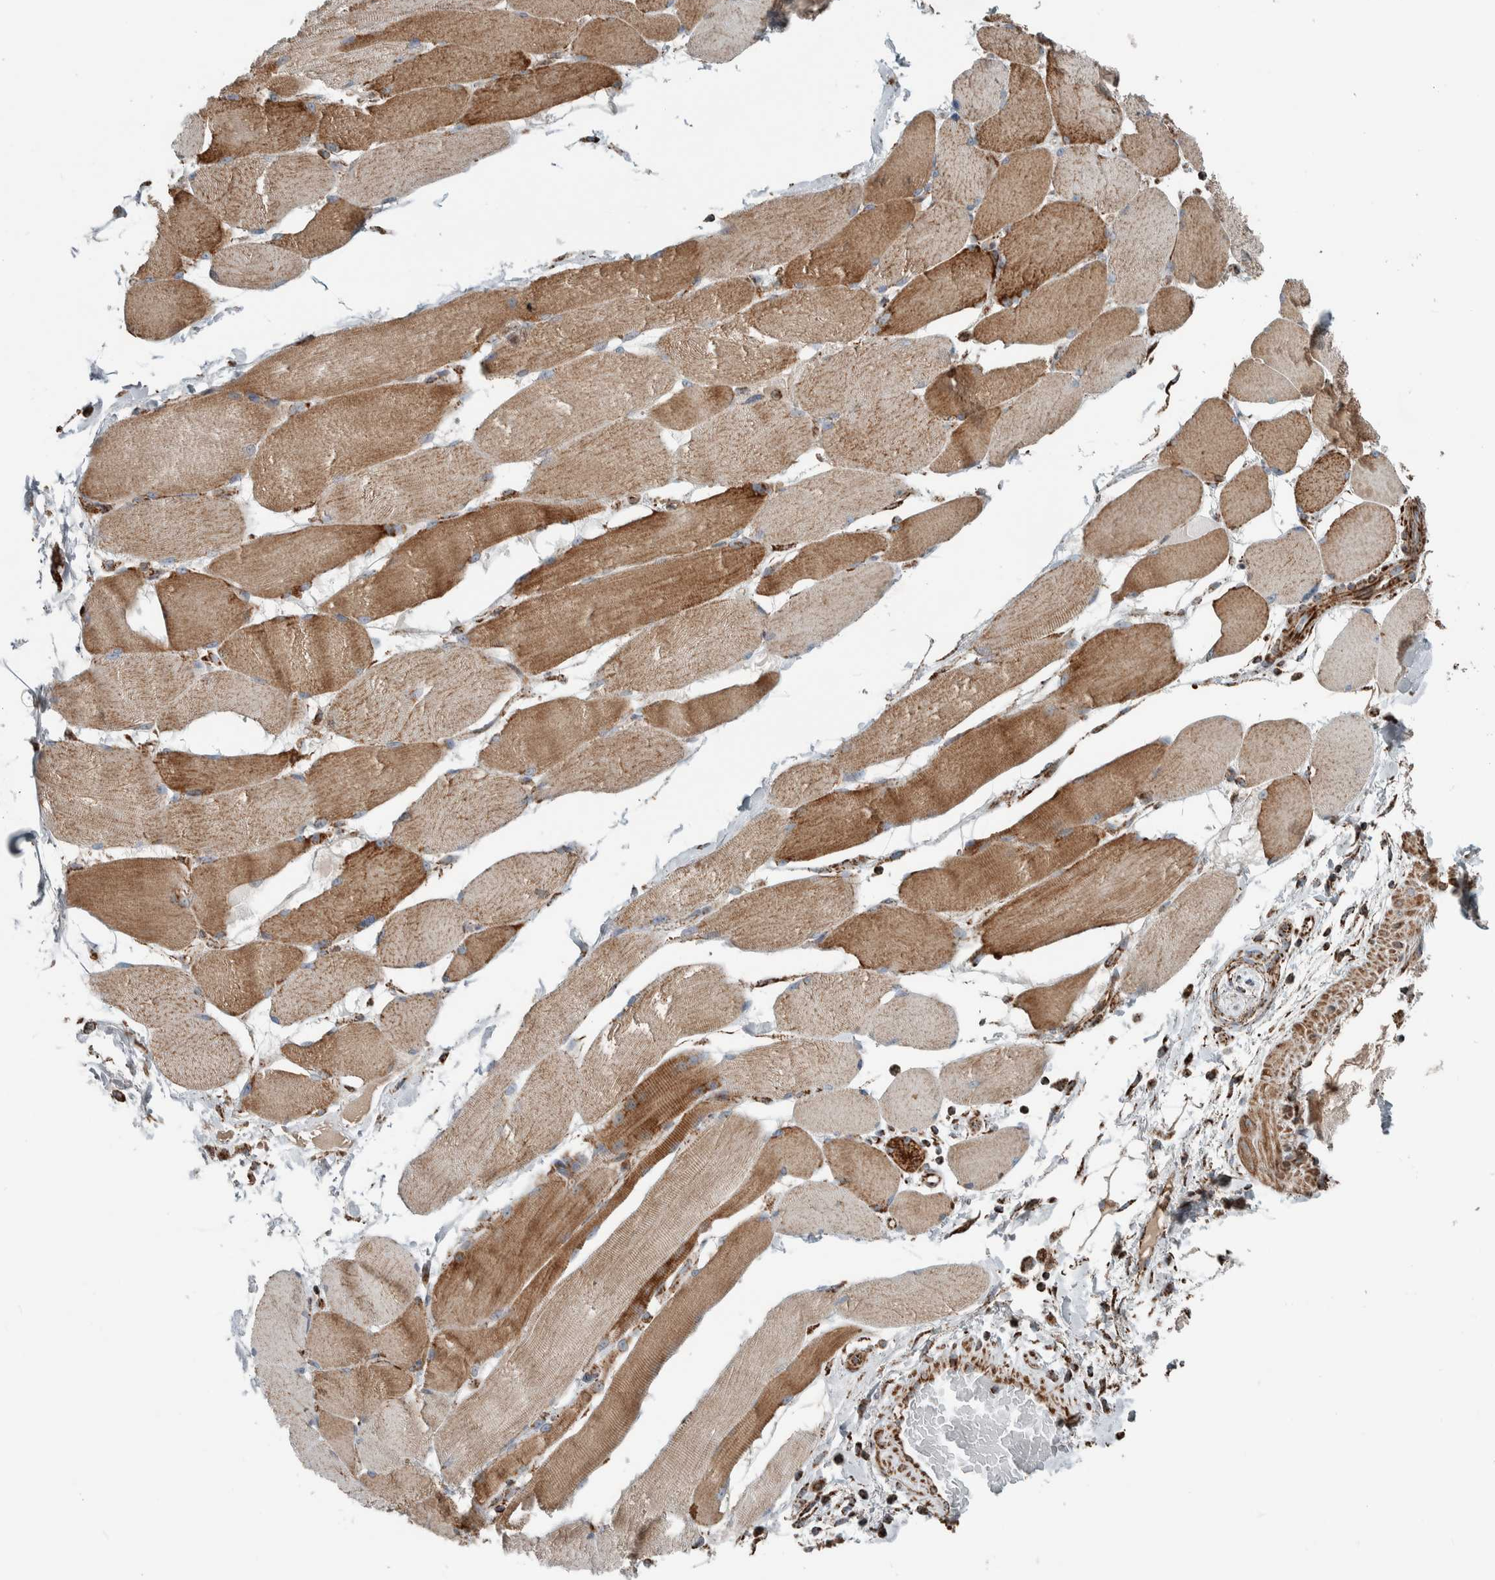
{"staining": {"intensity": "moderate", "quantity": ">75%", "location": "cytoplasmic/membranous"}, "tissue": "skeletal muscle", "cell_type": "Myocytes", "image_type": "normal", "snomed": [{"axis": "morphology", "description": "Normal tissue, NOS"}, {"axis": "topography", "description": "Skin"}, {"axis": "topography", "description": "Skeletal muscle"}], "caption": "Brown immunohistochemical staining in benign human skeletal muscle demonstrates moderate cytoplasmic/membranous staining in approximately >75% of myocytes.", "gene": "CNTROB", "patient": {"sex": "male", "age": 83}}